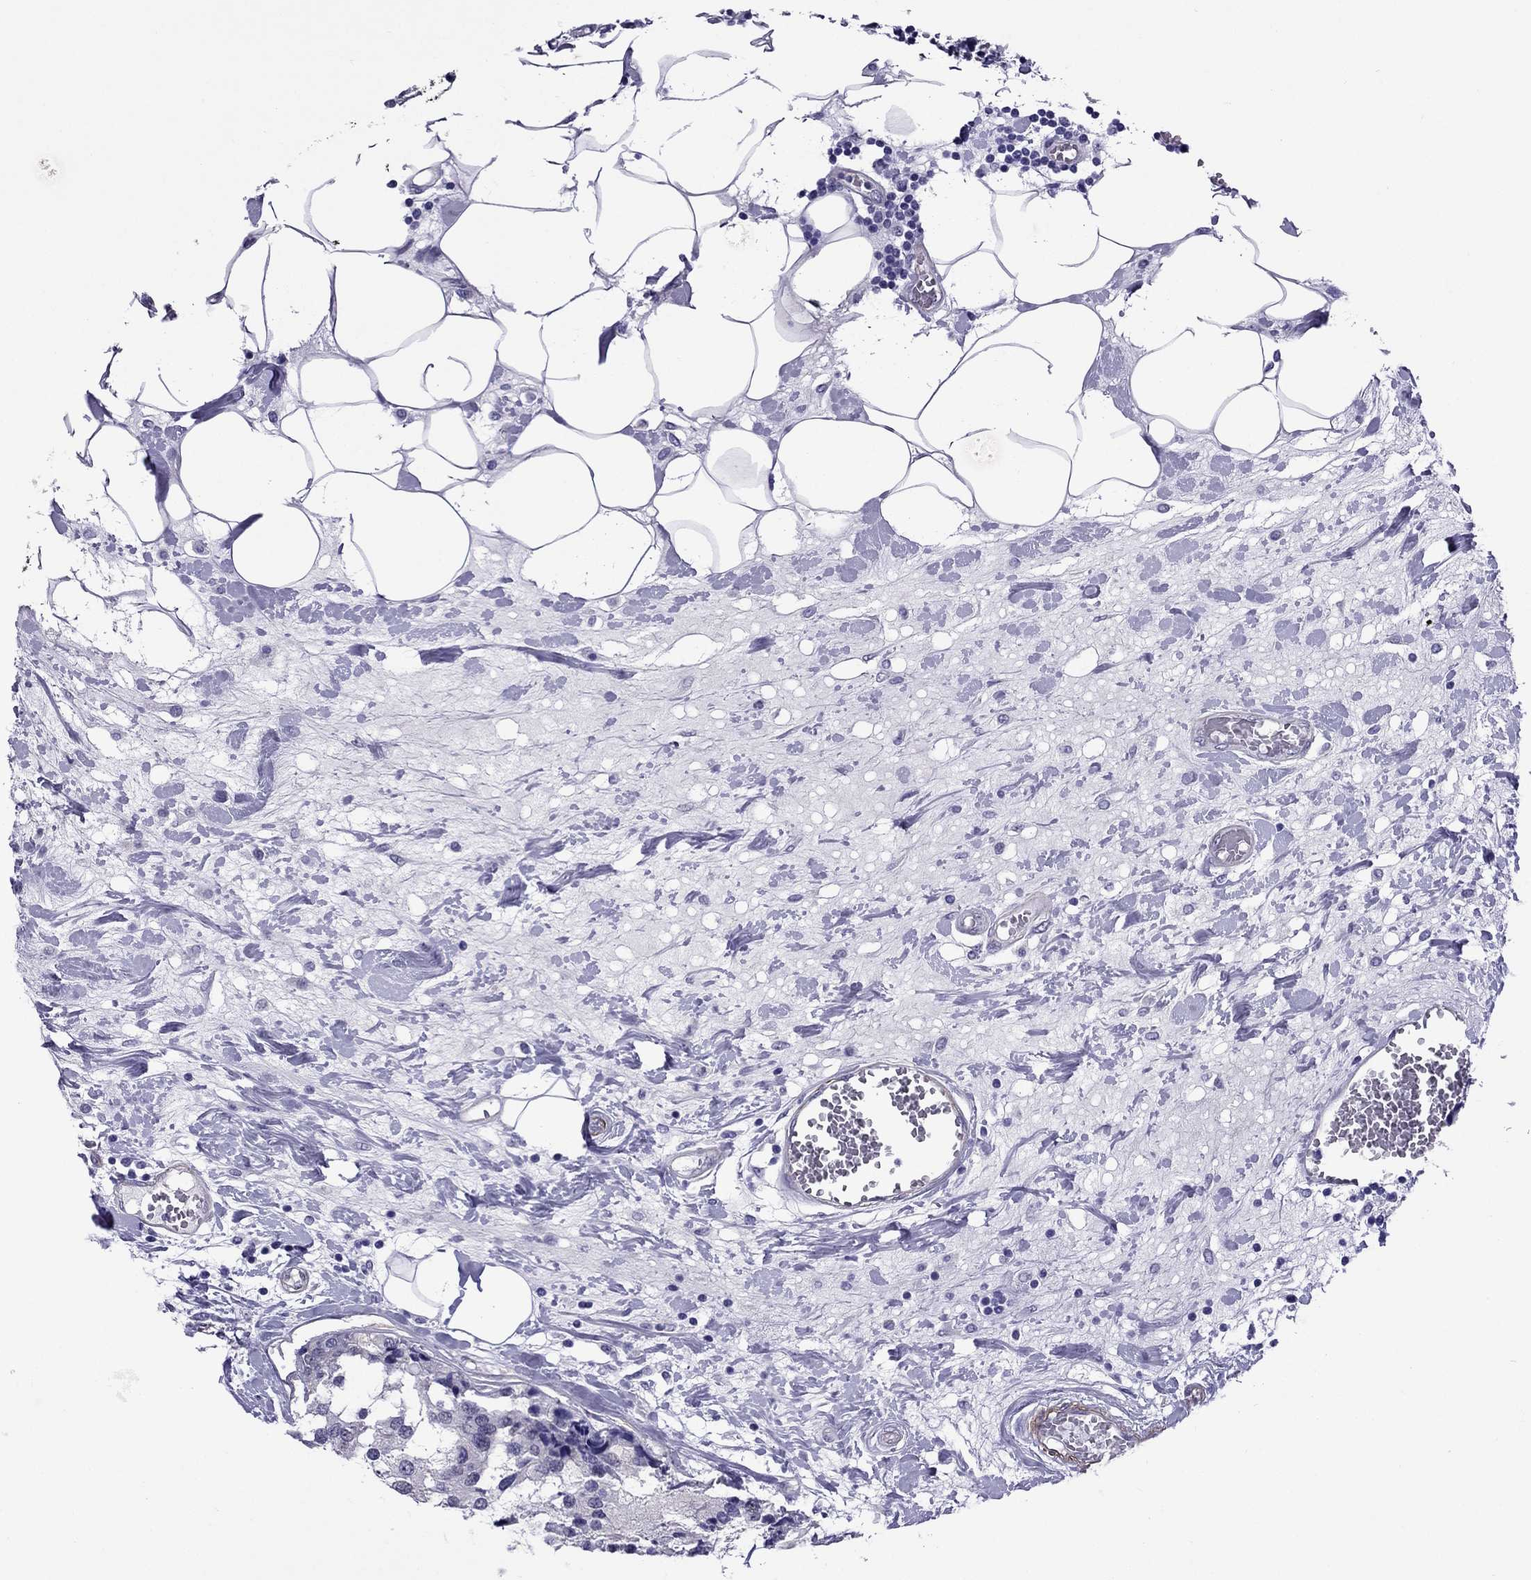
{"staining": {"intensity": "negative", "quantity": "none", "location": "none"}, "tissue": "breast cancer", "cell_type": "Tumor cells", "image_type": "cancer", "snomed": [{"axis": "morphology", "description": "Lobular carcinoma"}, {"axis": "topography", "description": "Breast"}], "caption": "Tumor cells show no significant positivity in breast cancer.", "gene": "CHRNA5", "patient": {"sex": "female", "age": 59}}